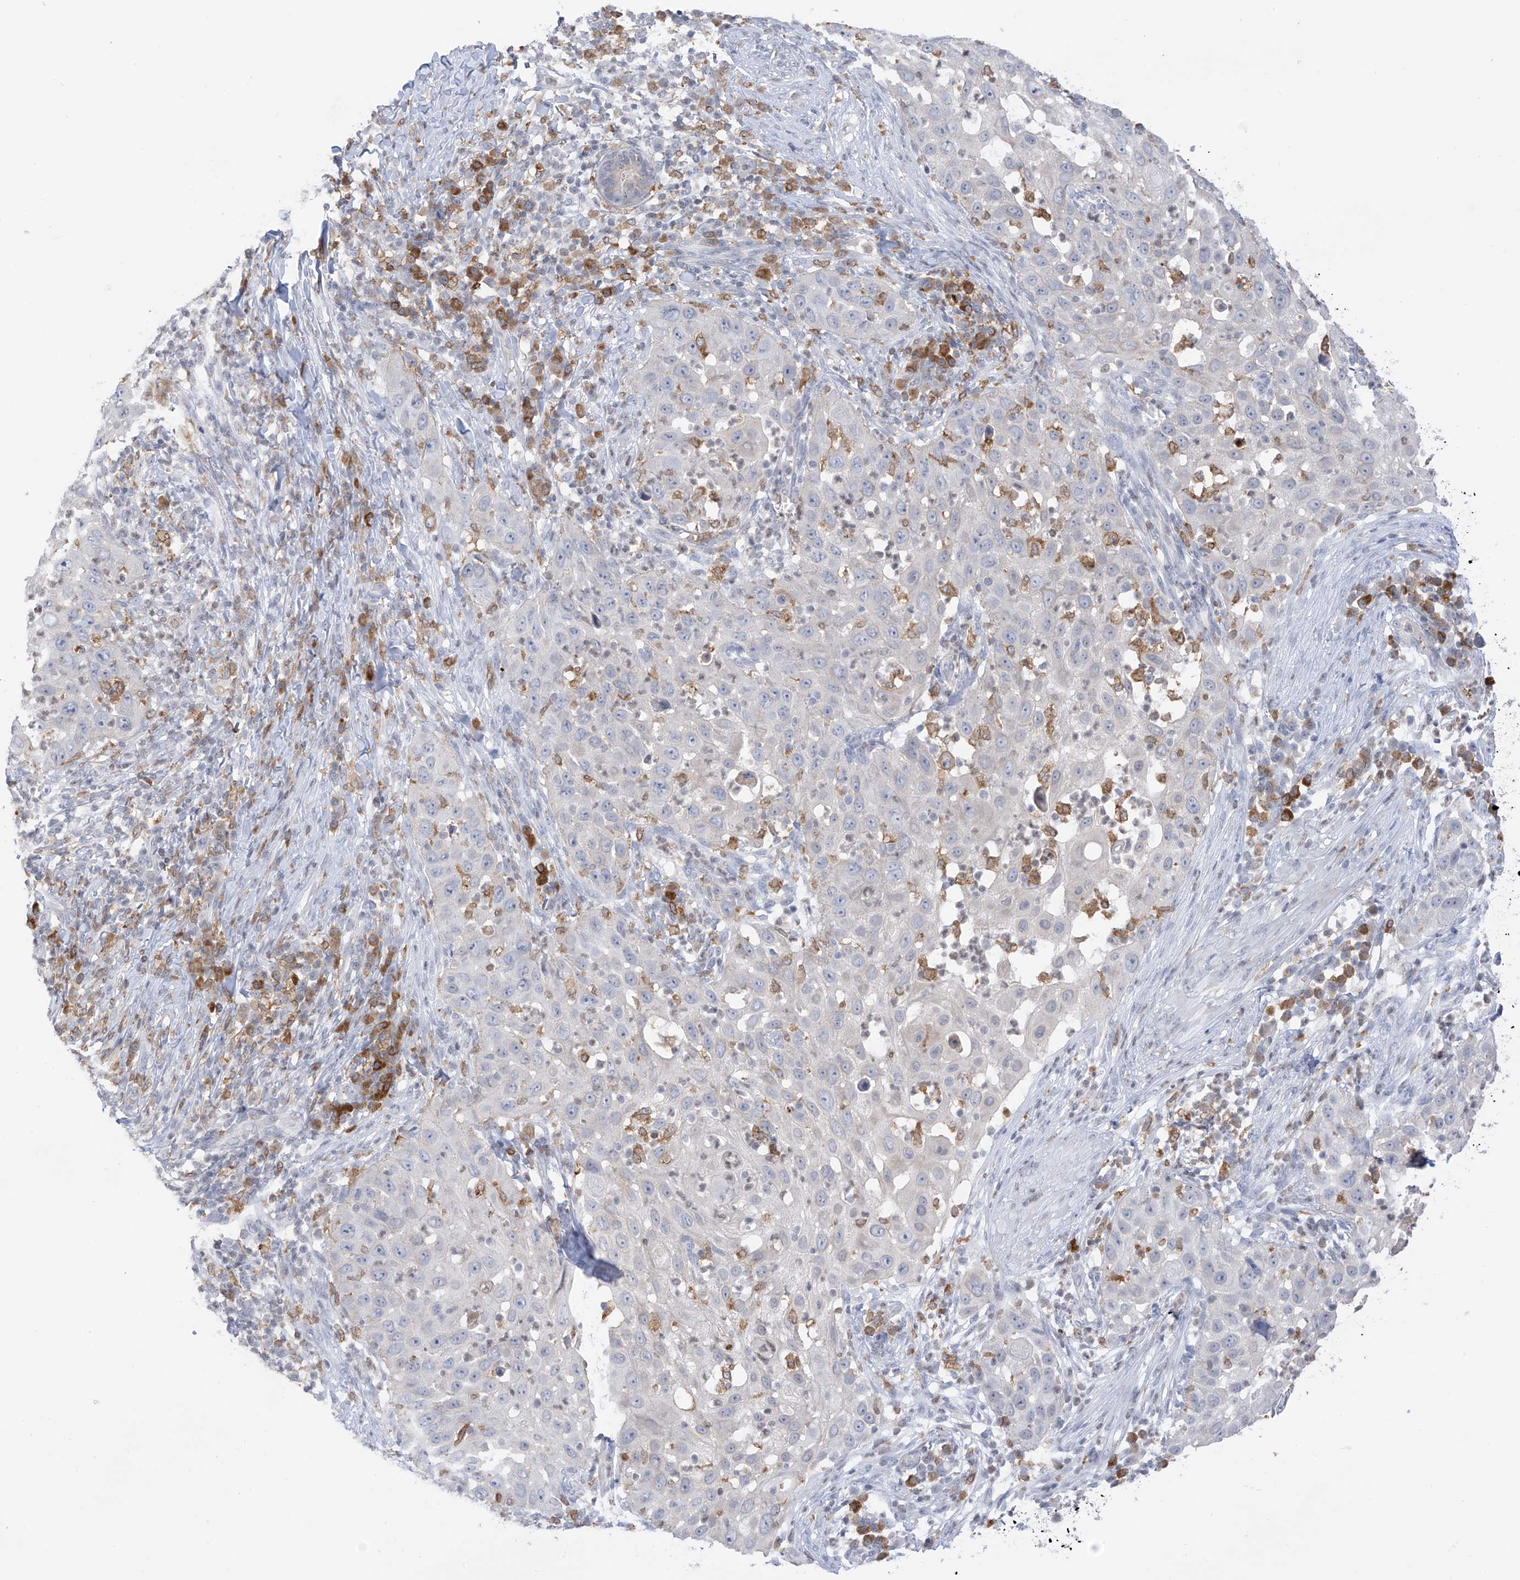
{"staining": {"intensity": "negative", "quantity": "none", "location": "none"}, "tissue": "skin cancer", "cell_type": "Tumor cells", "image_type": "cancer", "snomed": [{"axis": "morphology", "description": "Squamous cell carcinoma, NOS"}, {"axis": "topography", "description": "Skin"}], "caption": "Tumor cells show no significant protein positivity in skin squamous cell carcinoma.", "gene": "TBXAS1", "patient": {"sex": "female", "age": 44}}